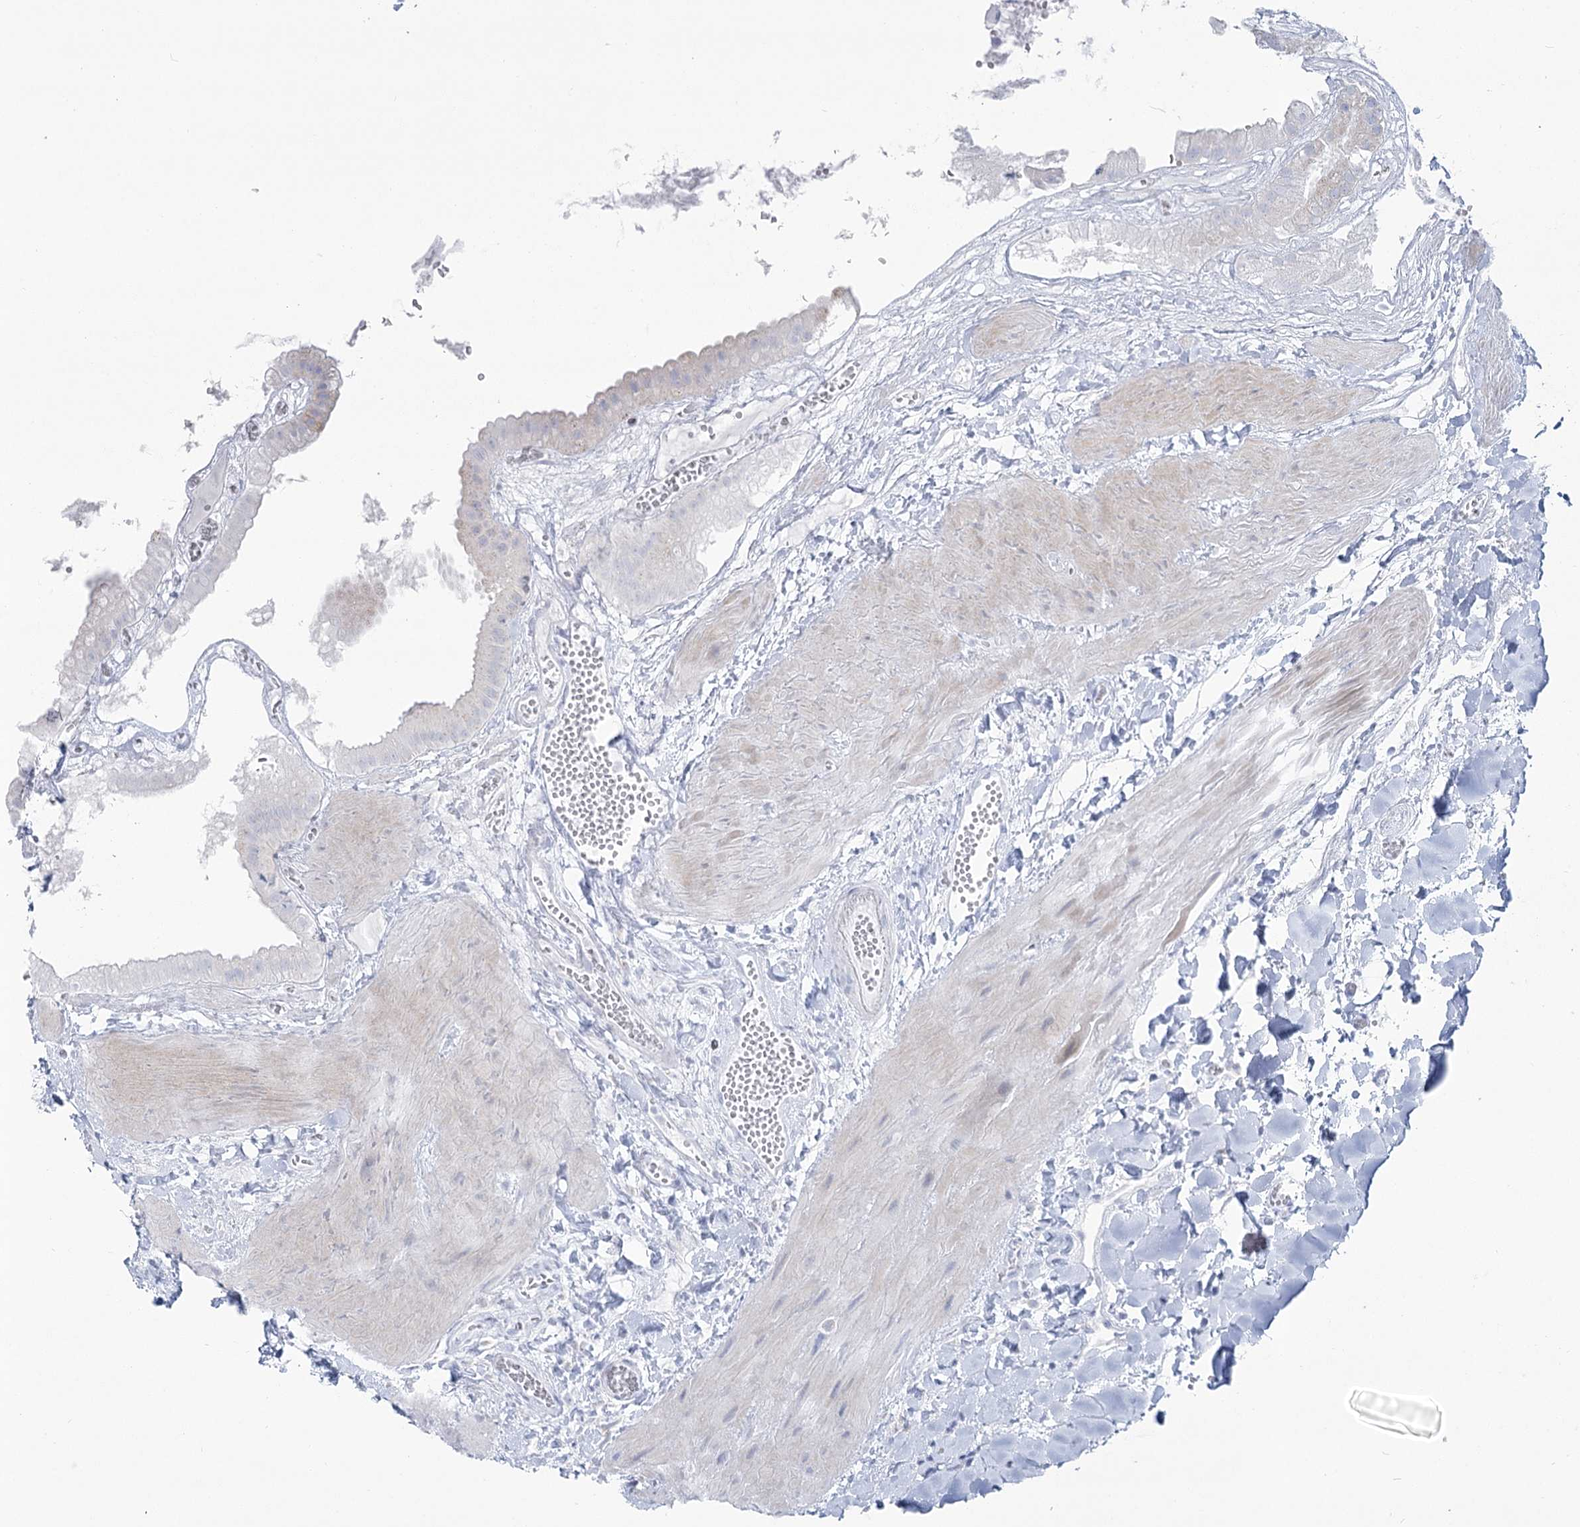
{"staining": {"intensity": "negative", "quantity": "none", "location": "none"}, "tissue": "gallbladder", "cell_type": "Glandular cells", "image_type": "normal", "snomed": [{"axis": "morphology", "description": "Normal tissue, NOS"}, {"axis": "topography", "description": "Gallbladder"}], "caption": "Immunohistochemical staining of normal human gallbladder displays no significant positivity in glandular cells. (Brightfield microscopy of DAB immunohistochemistry (IHC) at high magnification).", "gene": "ZNF843", "patient": {"sex": "male", "age": 55}}